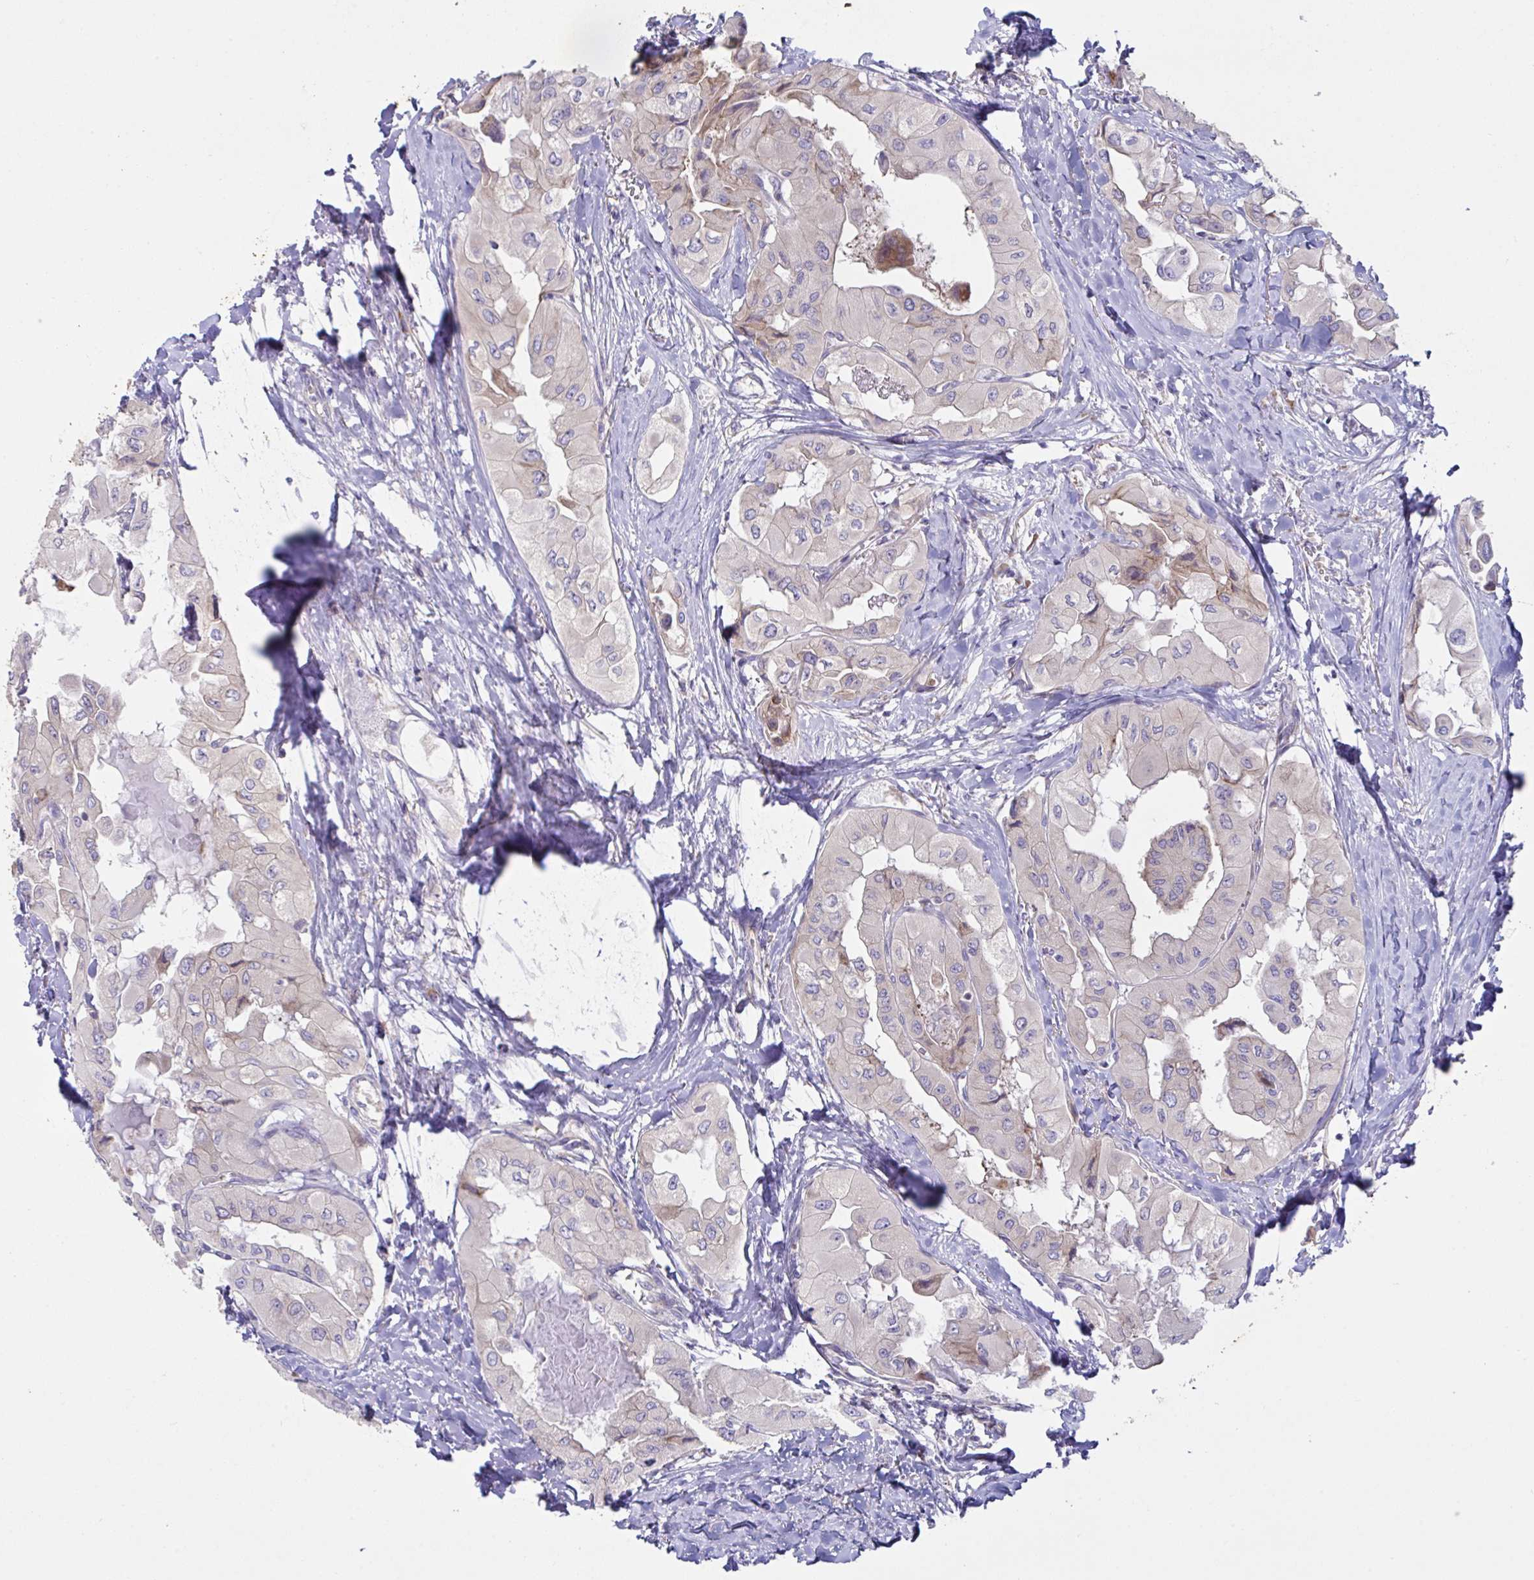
{"staining": {"intensity": "negative", "quantity": "none", "location": "none"}, "tissue": "thyroid cancer", "cell_type": "Tumor cells", "image_type": "cancer", "snomed": [{"axis": "morphology", "description": "Normal tissue, NOS"}, {"axis": "morphology", "description": "Papillary adenocarcinoma, NOS"}, {"axis": "topography", "description": "Thyroid gland"}], "caption": "This is an immunohistochemistry histopathology image of human thyroid cancer (papillary adenocarcinoma). There is no positivity in tumor cells.", "gene": "FAU", "patient": {"sex": "female", "age": 59}}